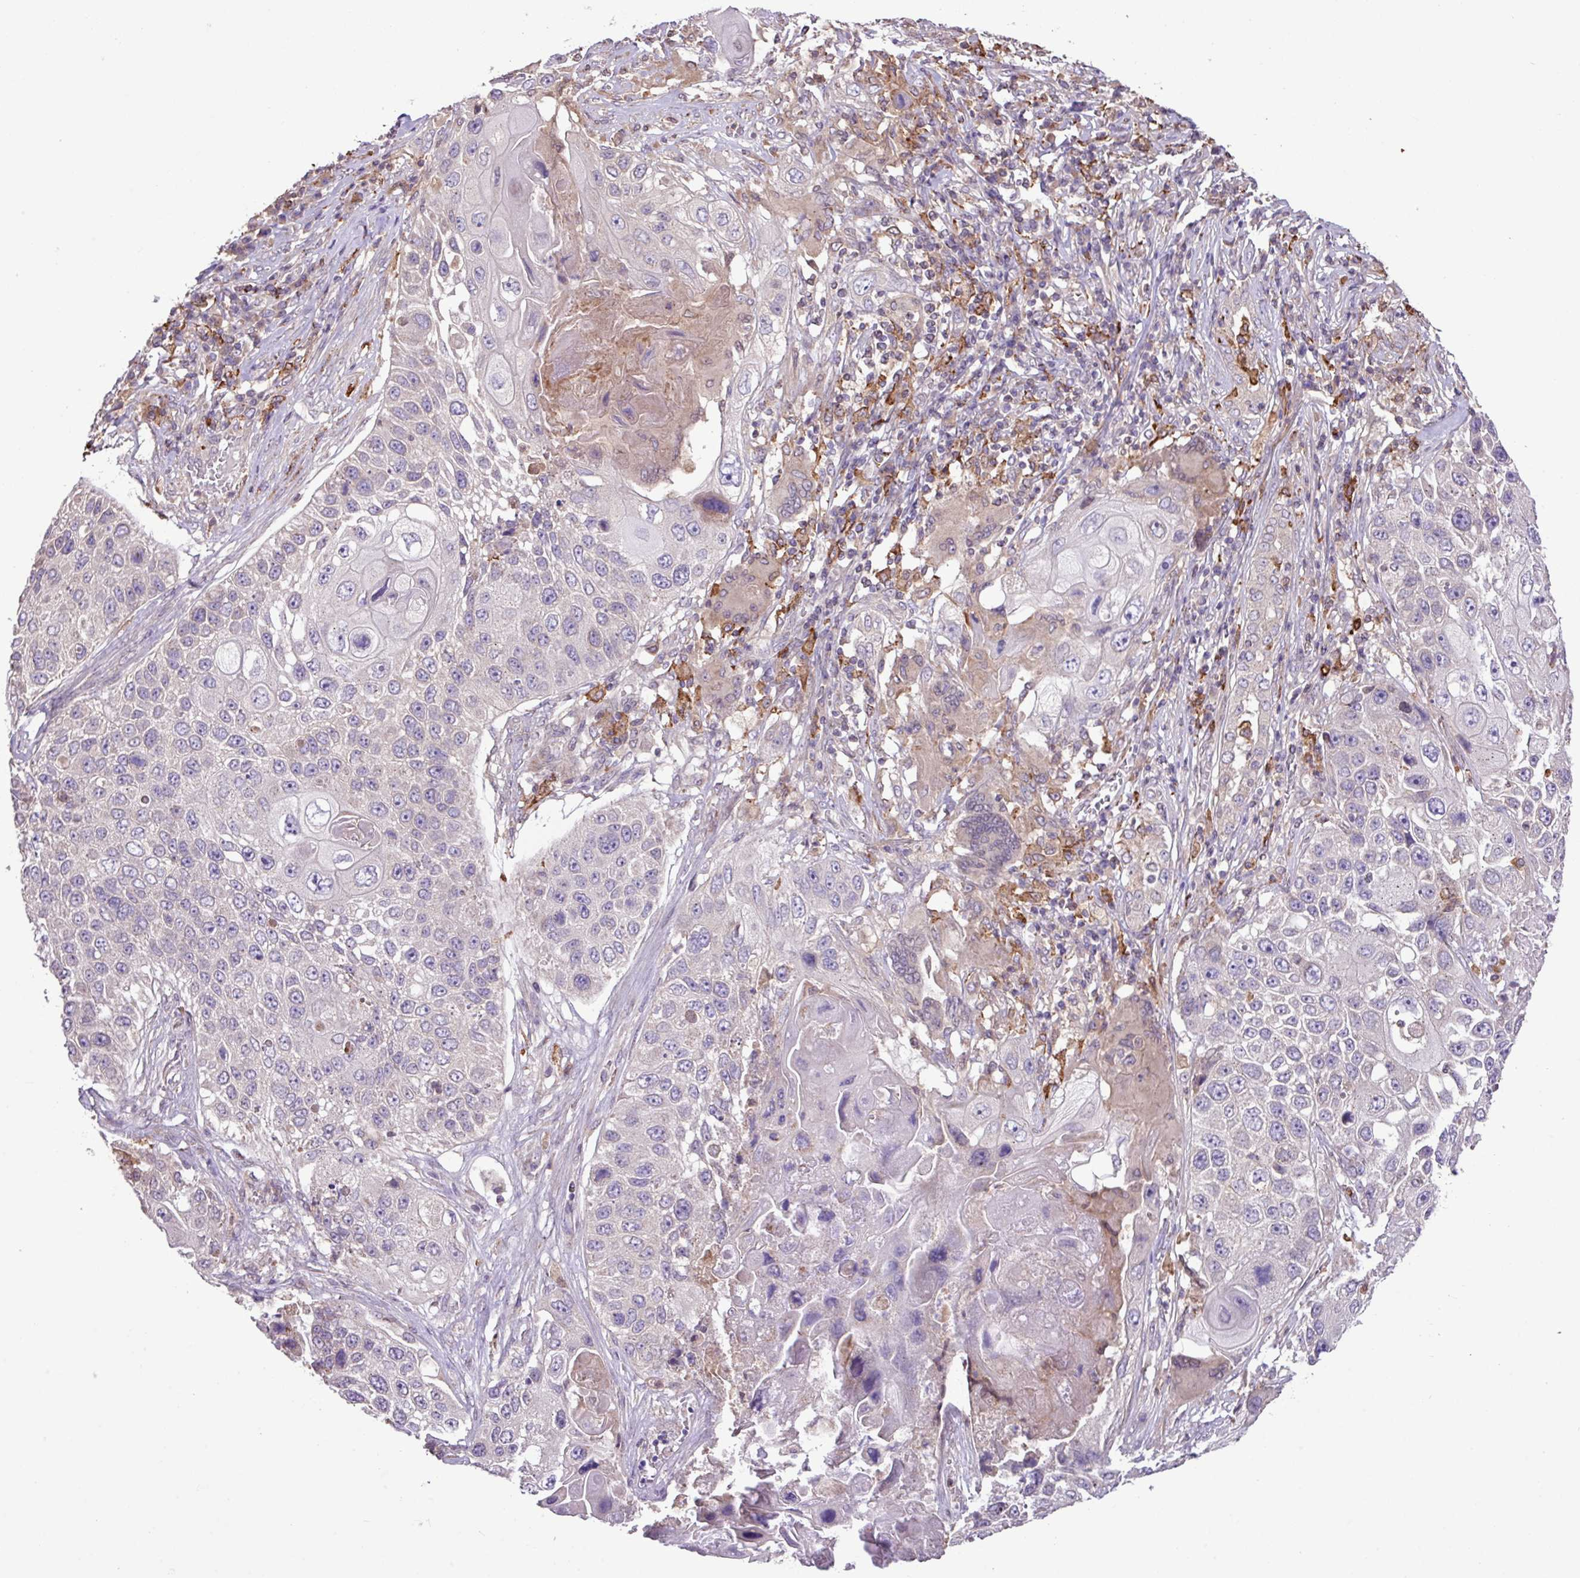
{"staining": {"intensity": "negative", "quantity": "none", "location": "none"}, "tissue": "lung cancer", "cell_type": "Tumor cells", "image_type": "cancer", "snomed": [{"axis": "morphology", "description": "Squamous cell carcinoma, NOS"}, {"axis": "topography", "description": "Lung"}], "caption": "DAB immunohistochemical staining of squamous cell carcinoma (lung) shows no significant staining in tumor cells.", "gene": "ARHGEF25", "patient": {"sex": "male", "age": 61}}